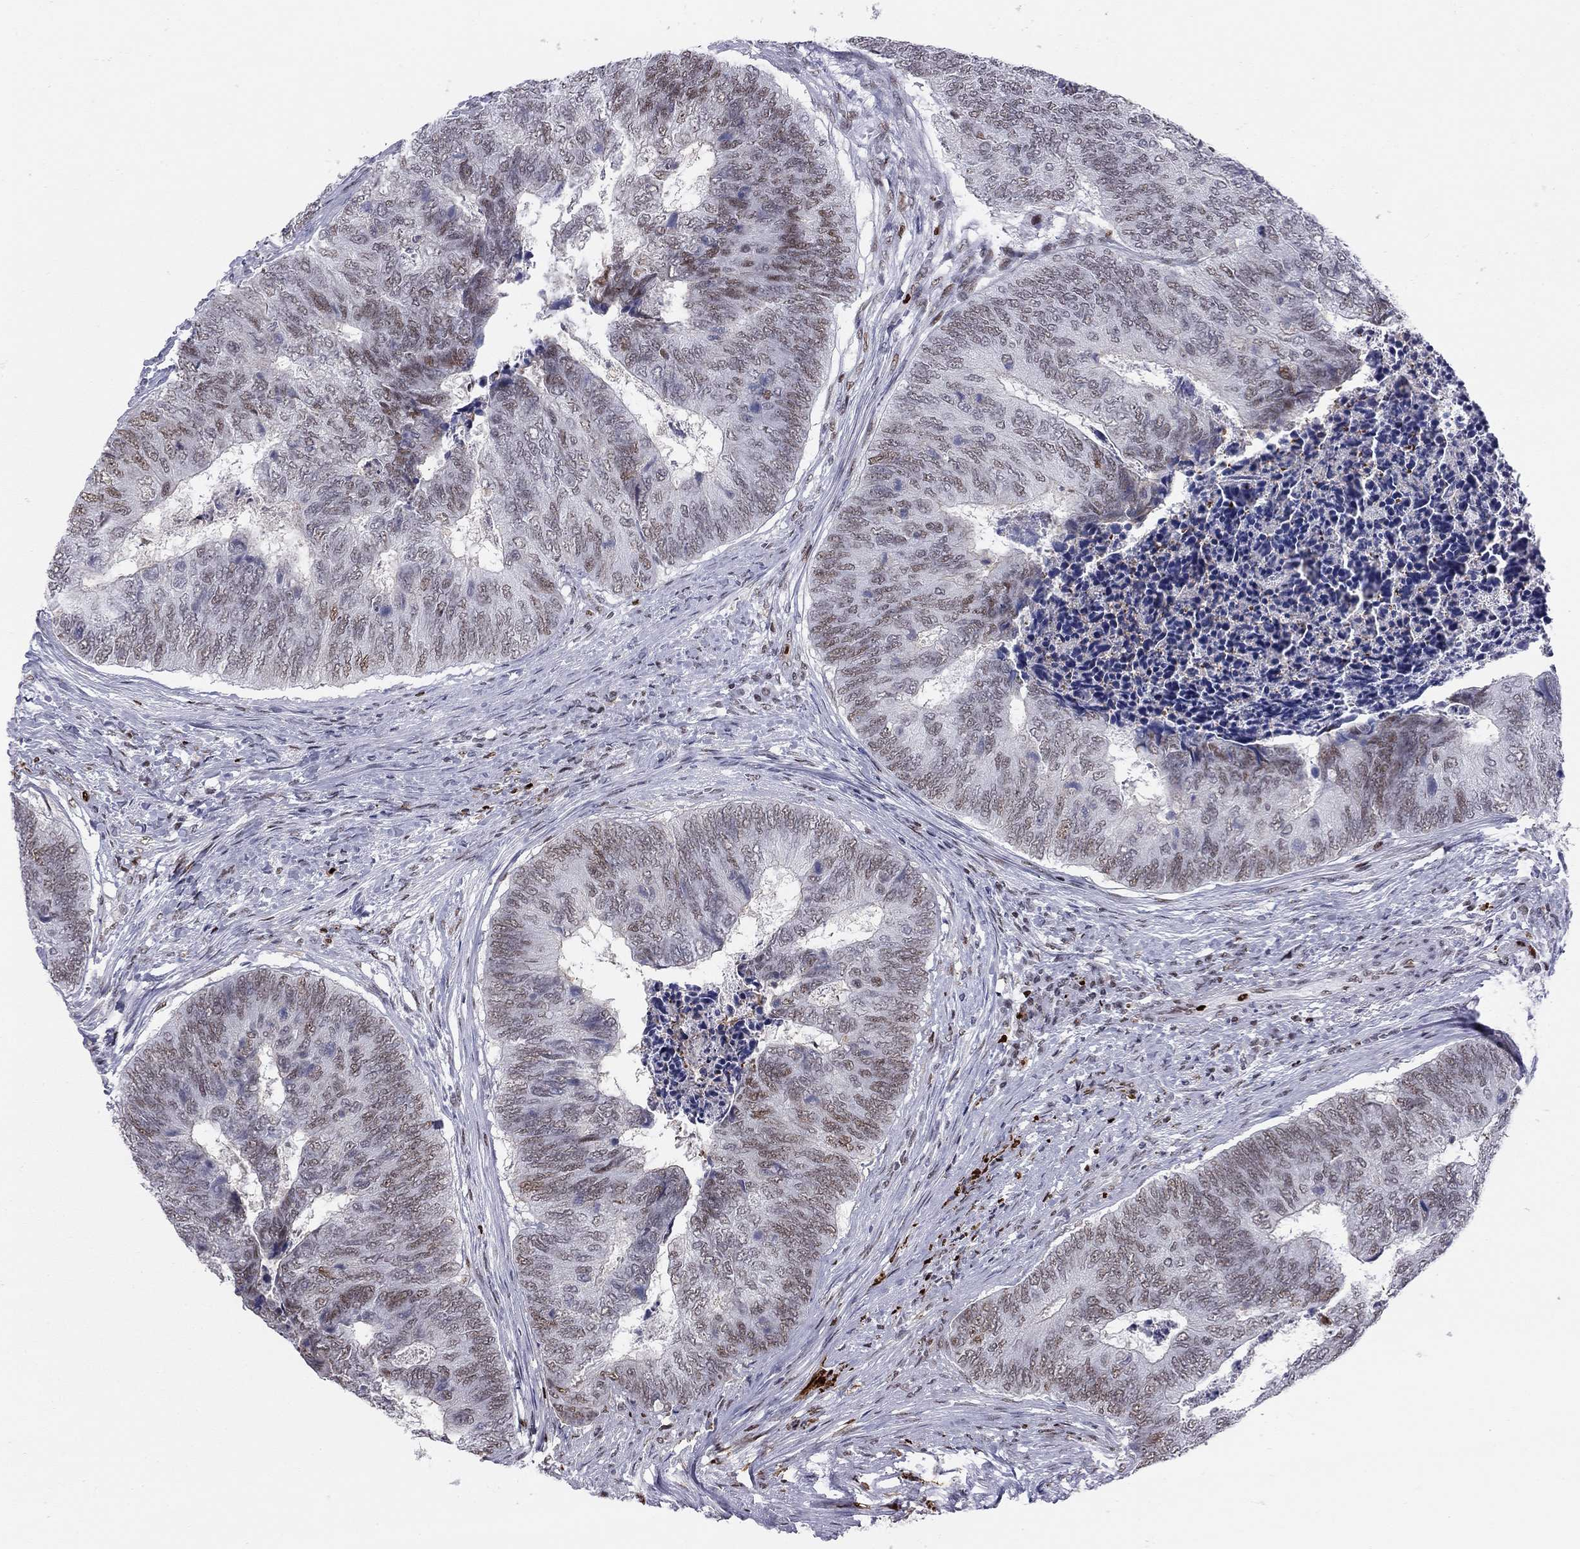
{"staining": {"intensity": "moderate", "quantity": "<25%", "location": "nuclear"}, "tissue": "colorectal cancer", "cell_type": "Tumor cells", "image_type": "cancer", "snomed": [{"axis": "morphology", "description": "Adenocarcinoma, NOS"}, {"axis": "topography", "description": "Colon"}], "caption": "Tumor cells display low levels of moderate nuclear positivity in approximately <25% of cells in human colorectal adenocarcinoma.", "gene": "PCGF3", "patient": {"sex": "female", "age": 67}}